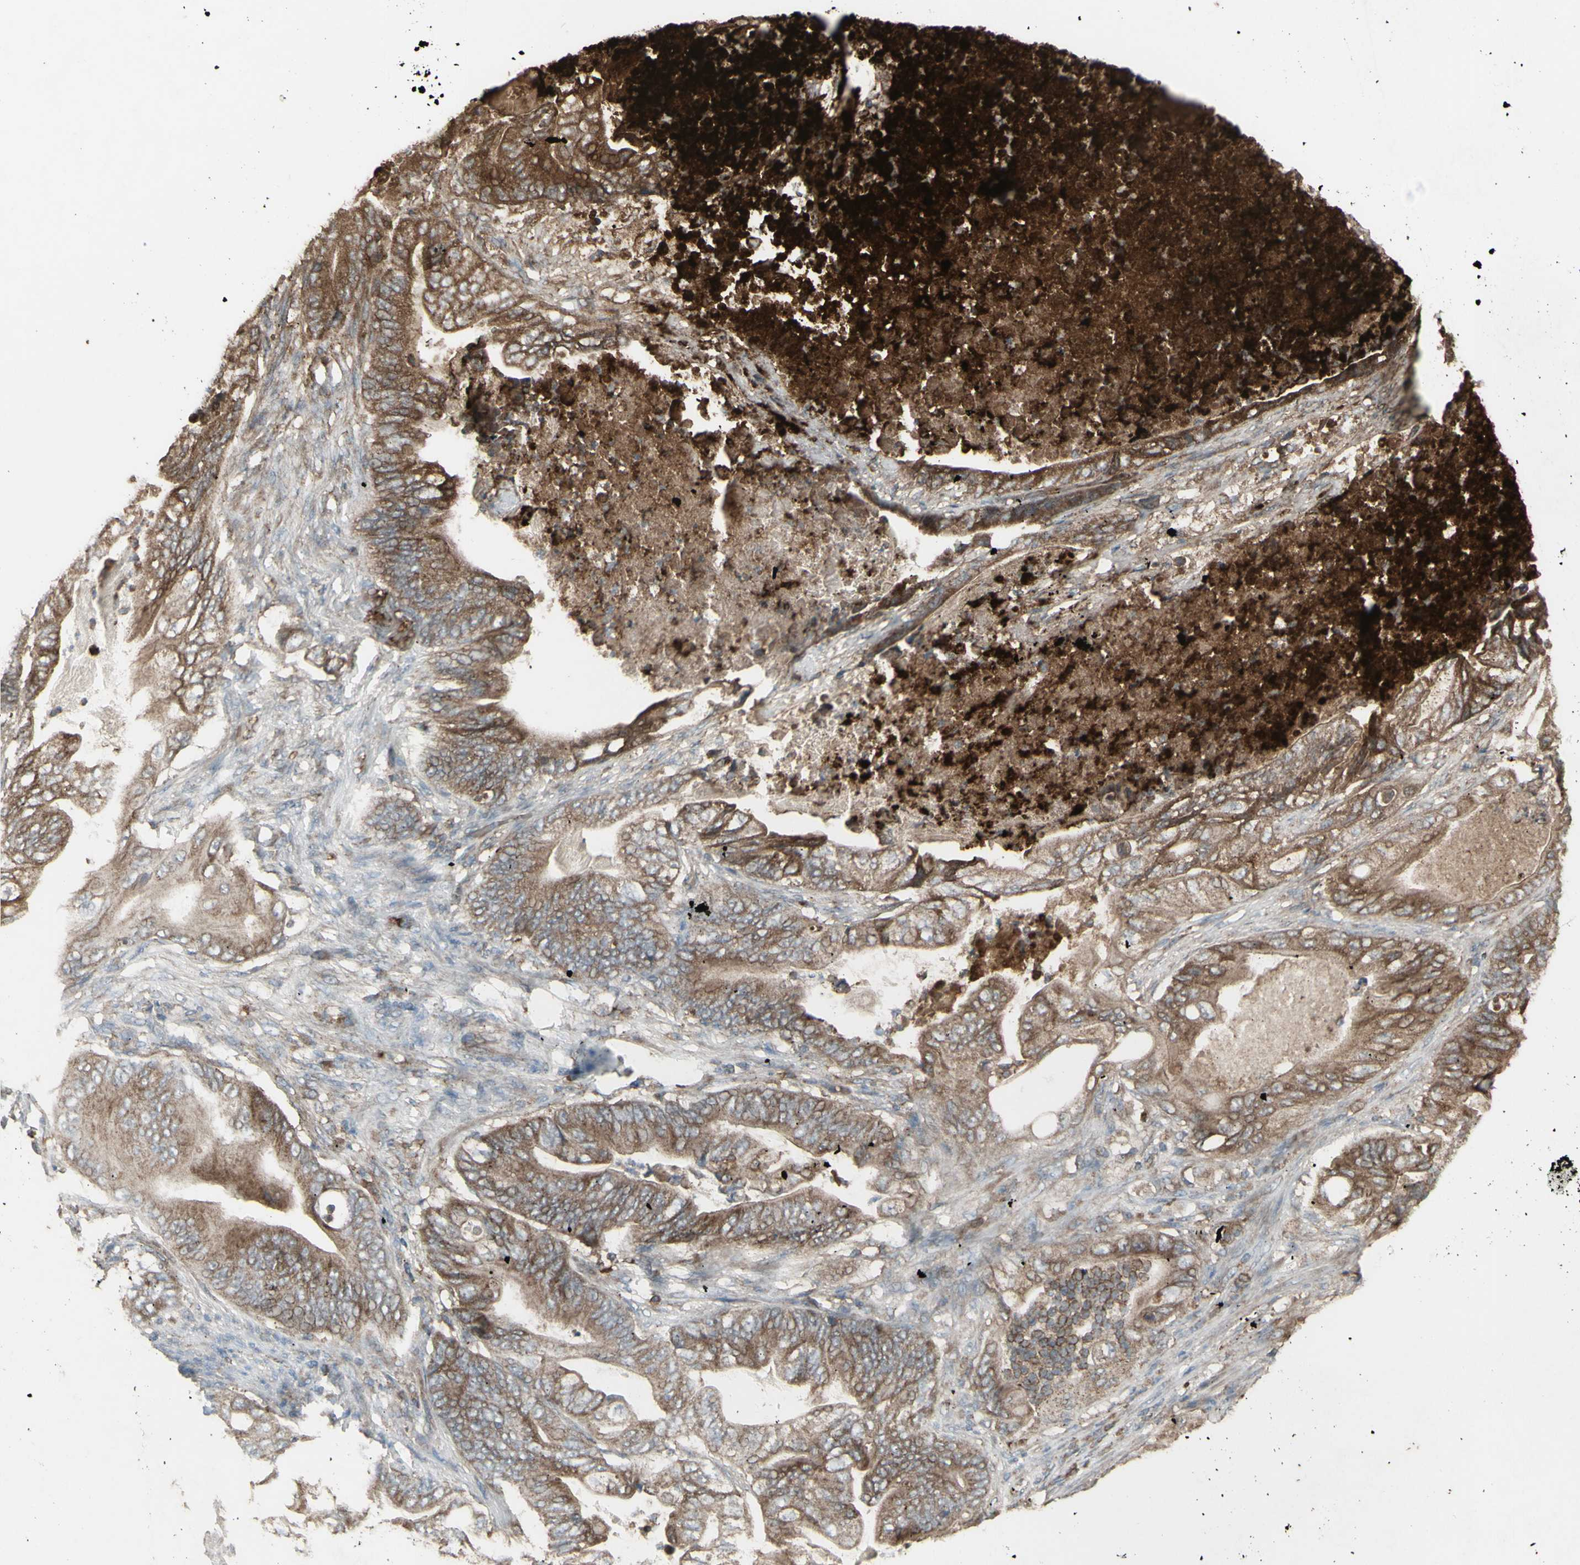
{"staining": {"intensity": "moderate", "quantity": ">75%", "location": "cytoplasmic/membranous"}, "tissue": "stomach cancer", "cell_type": "Tumor cells", "image_type": "cancer", "snomed": [{"axis": "morphology", "description": "Adenocarcinoma, NOS"}, {"axis": "topography", "description": "Stomach"}], "caption": "Human stomach cancer stained with a brown dye shows moderate cytoplasmic/membranous positive positivity in about >75% of tumor cells.", "gene": "SHC1", "patient": {"sex": "female", "age": 73}}